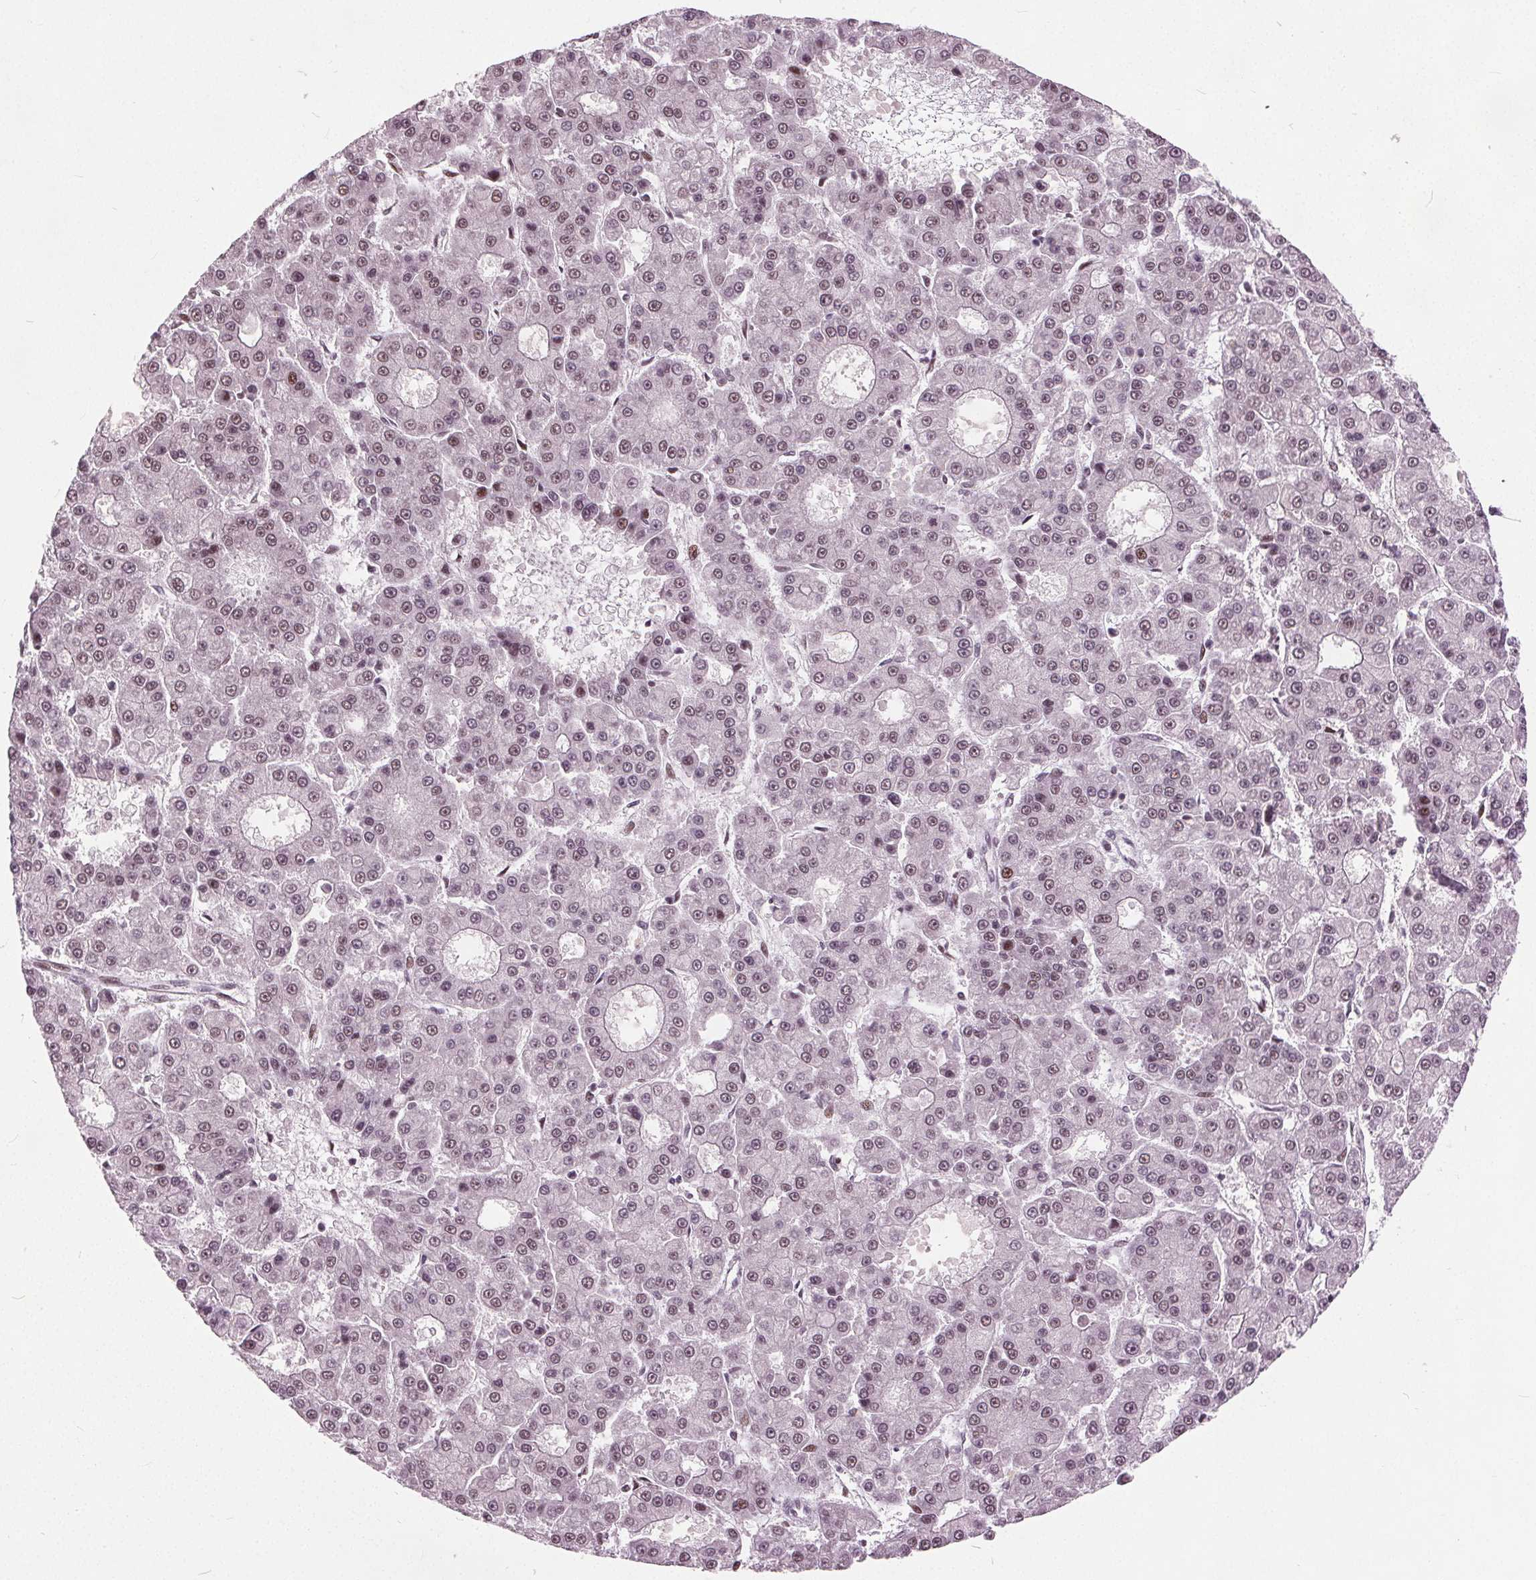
{"staining": {"intensity": "weak", "quantity": "25%-75%", "location": "nuclear"}, "tissue": "liver cancer", "cell_type": "Tumor cells", "image_type": "cancer", "snomed": [{"axis": "morphology", "description": "Carcinoma, Hepatocellular, NOS"}, {"axis": "topography", "description": "Liver"}], "caption": "Weak nuclear expression for a protein is seen in about 25%-75% of tumor cells of hepatocellular carcinoma (liver) using immunohistochemistry.", "gene": "TTC34", "patient": {"sex": "male", "age": 70}}